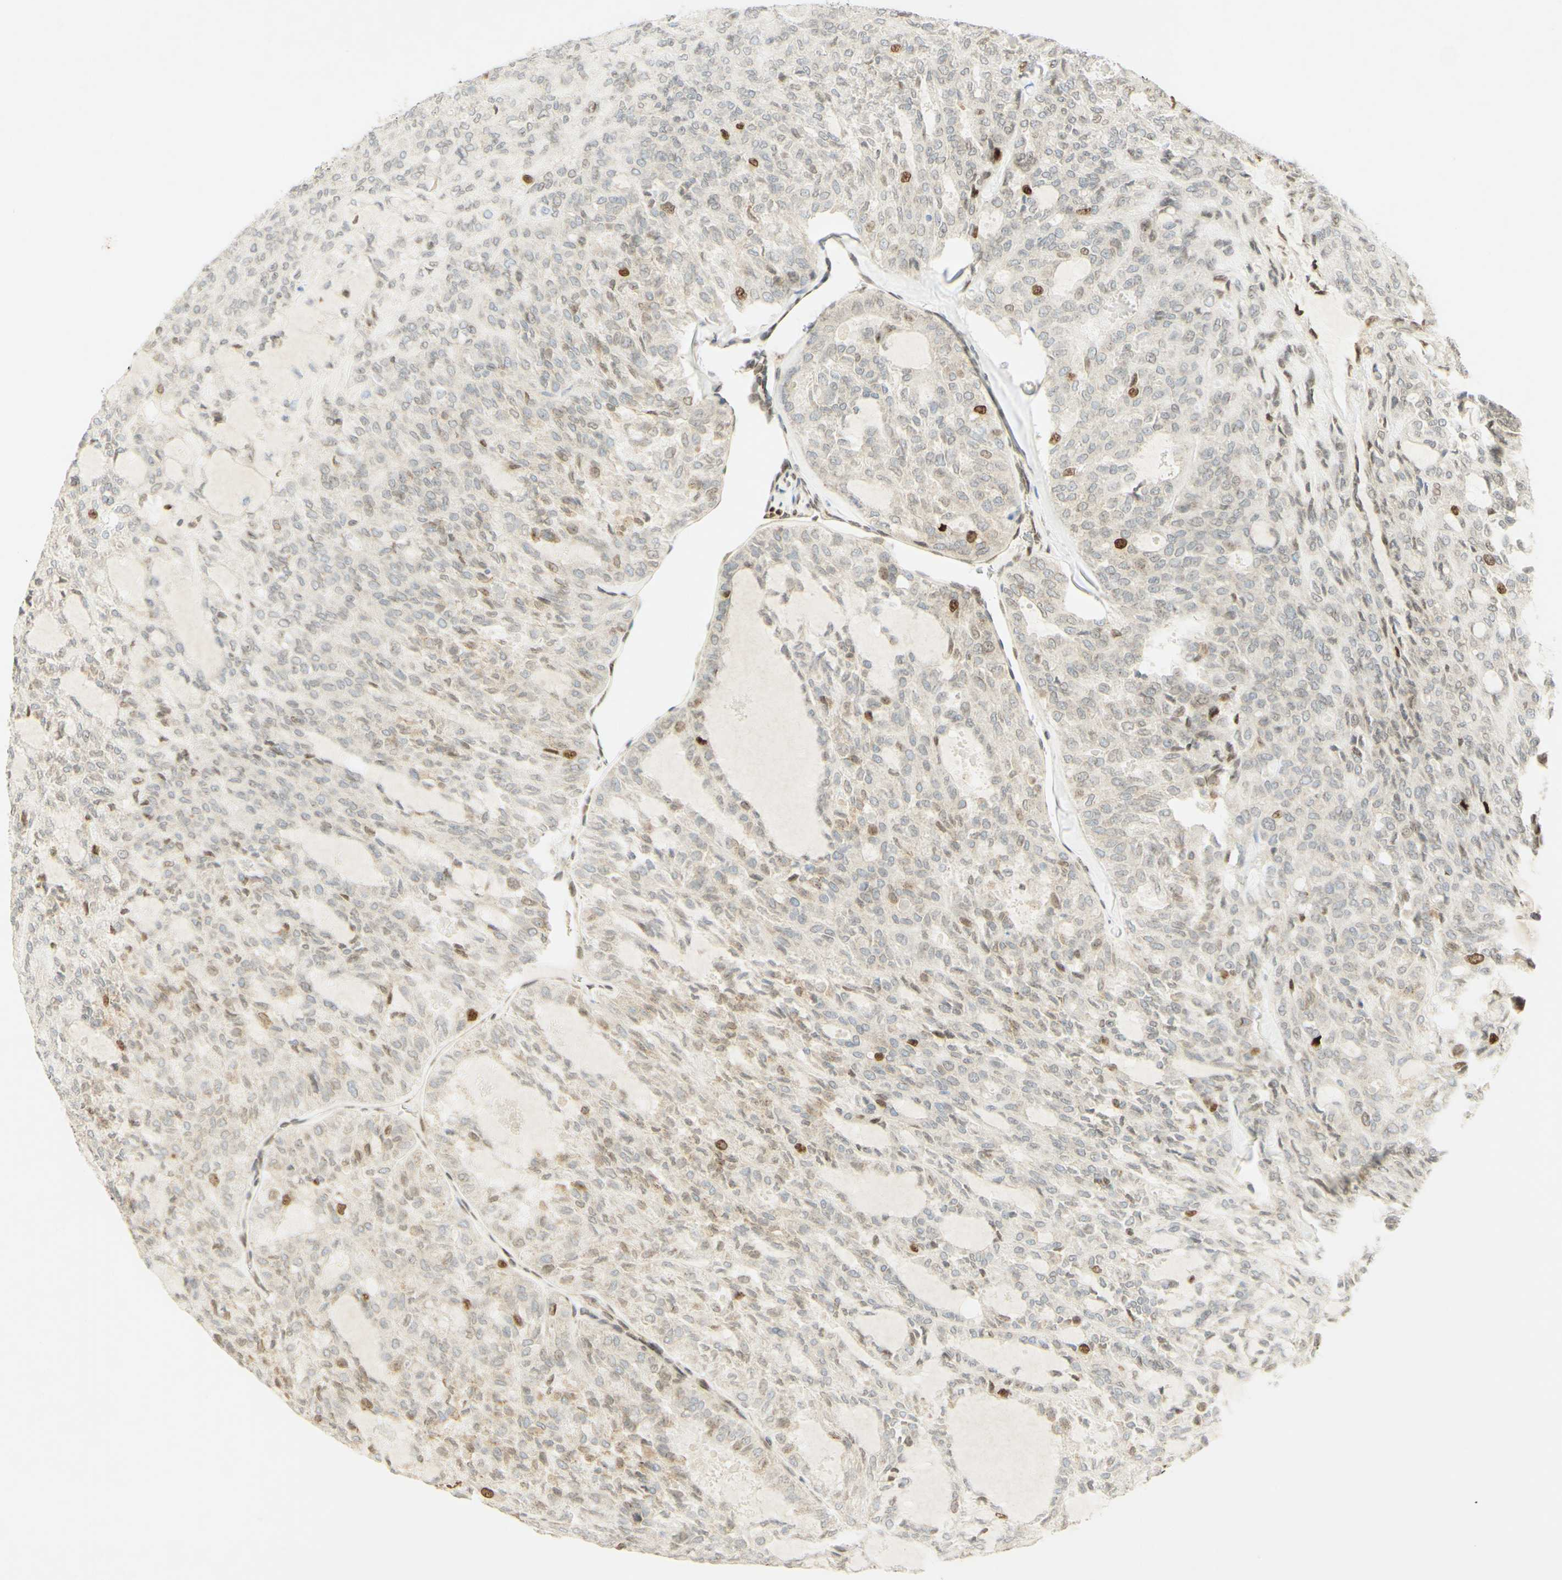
{"staining": {"intensity": "strong", "quantity": "<25%", "location": "nuclear"}, "tissue": "thyroid cancer", "cell_type": "Tumor cells", "image_type": "cancer", "snomed": [{"axis": "morphology", "description": "Follicular adenoma carcinoma, NOS"}, {"axis": "topography", "description": "Thyroid gland"}], "caption": "IHC (DAB (3,3'-diaminobenzidine)) staining of human follicular adenoma carcinoma (thyroid) shows strong nuclear protein staining in about <25% of tumor cells.", "gene": "E2F1", "patient": {"sex": "male", "age": 75}}